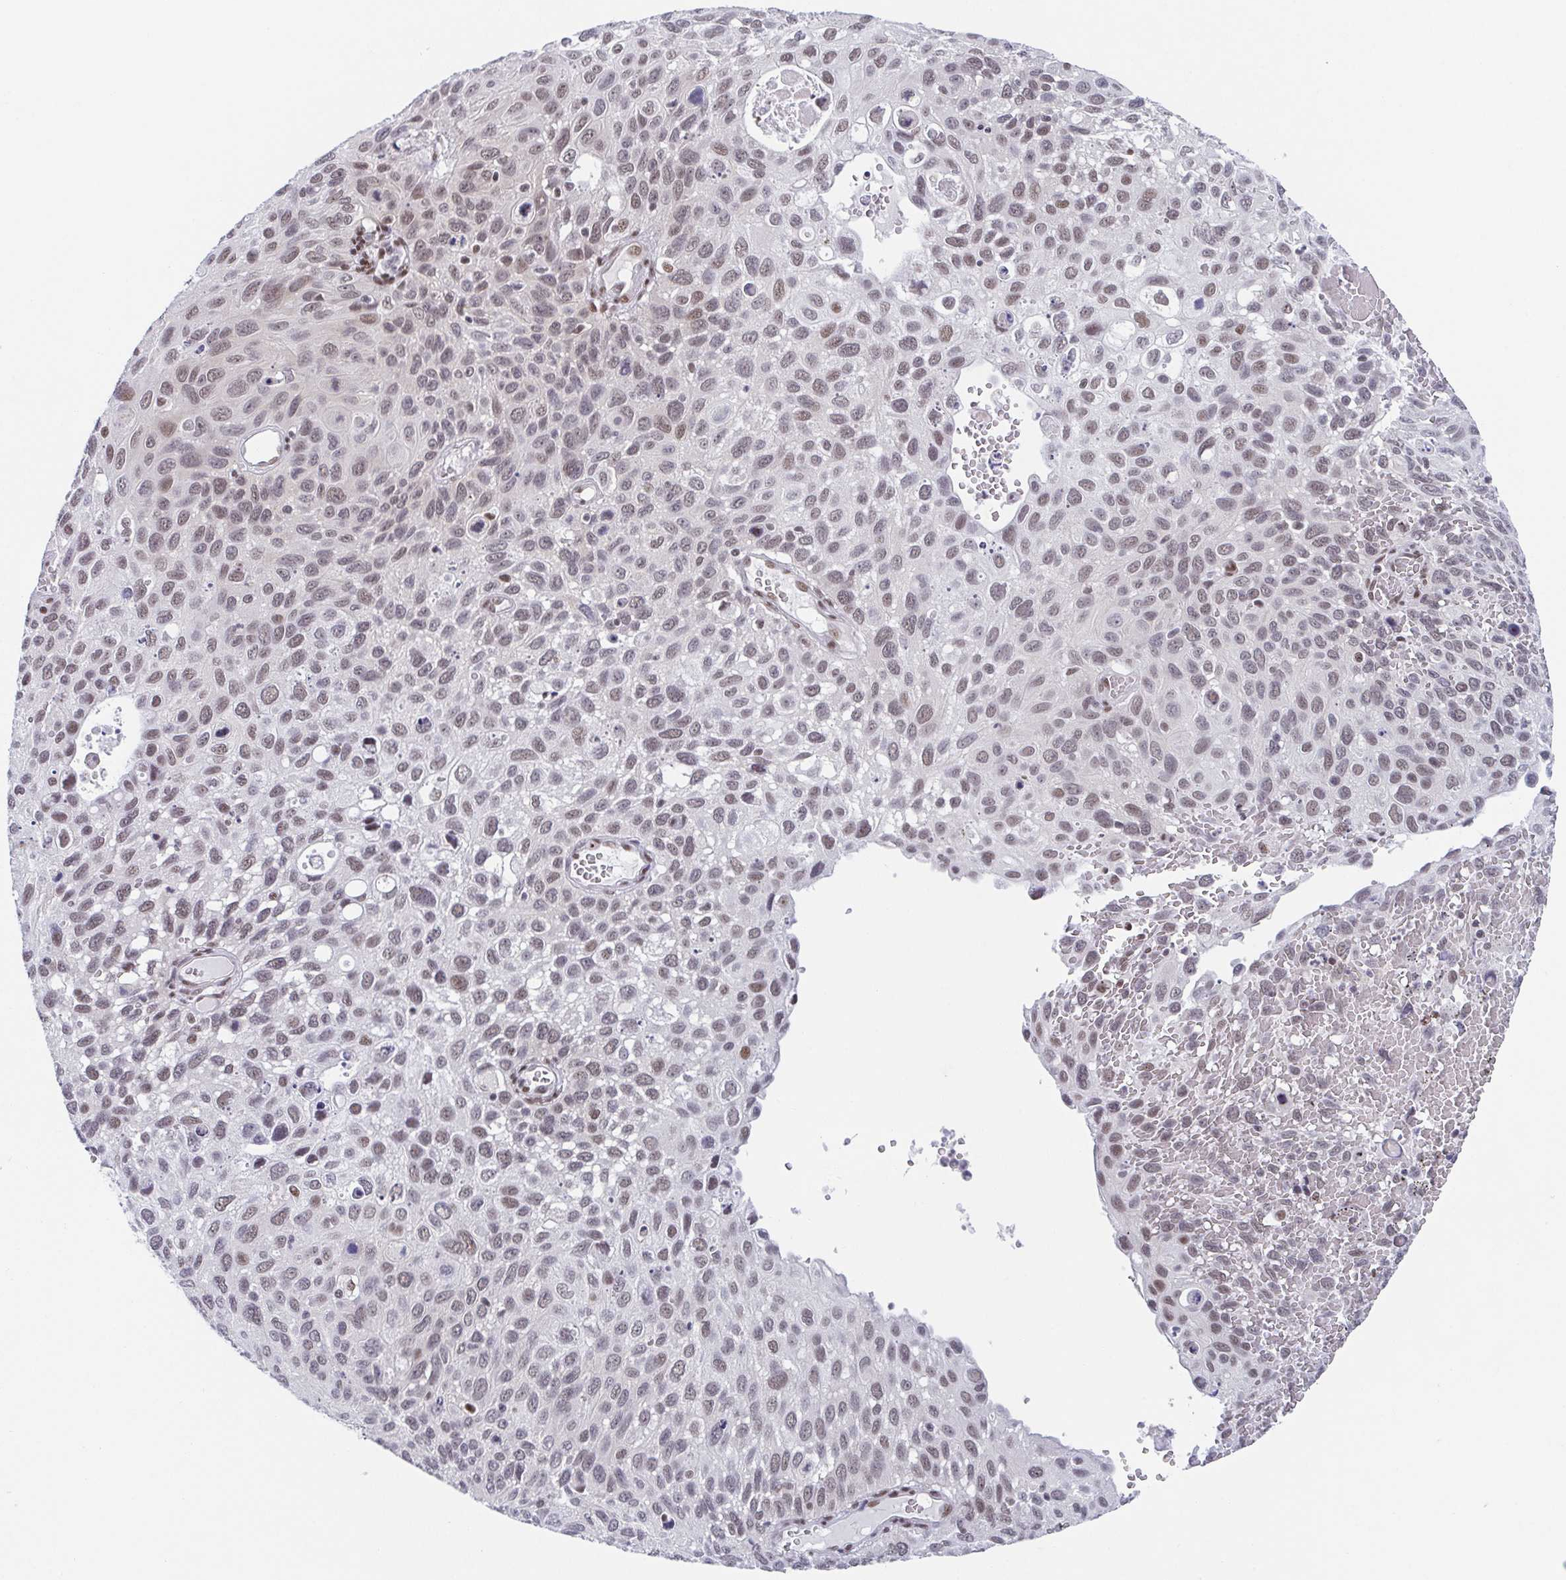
{"staining": {"intensity": "moderate", "quantity": "25%-75%", "location": "nuclear"}, "tissue": "cervical cancer", "cell_type": "Tumor cells", "image_type": "cancer", "snomed": [{"axis": "morphology", "description": "Squamous cell carcinoma, NOS"}, {"axis": "topography", "description": "Cervix"}], "caption": "Tumor cells exhibit medium levels of moderate nuclear staining in about 25%-75% of cells in human cervical cancer (squamous cell carcinoma). The staining was performed using DAB, with brown indicating positive protein expression. Nuclei are stained blue with hematoxylin.", "gene": "SLC7A10", "patient": {"sex": "female", "age": 70}}